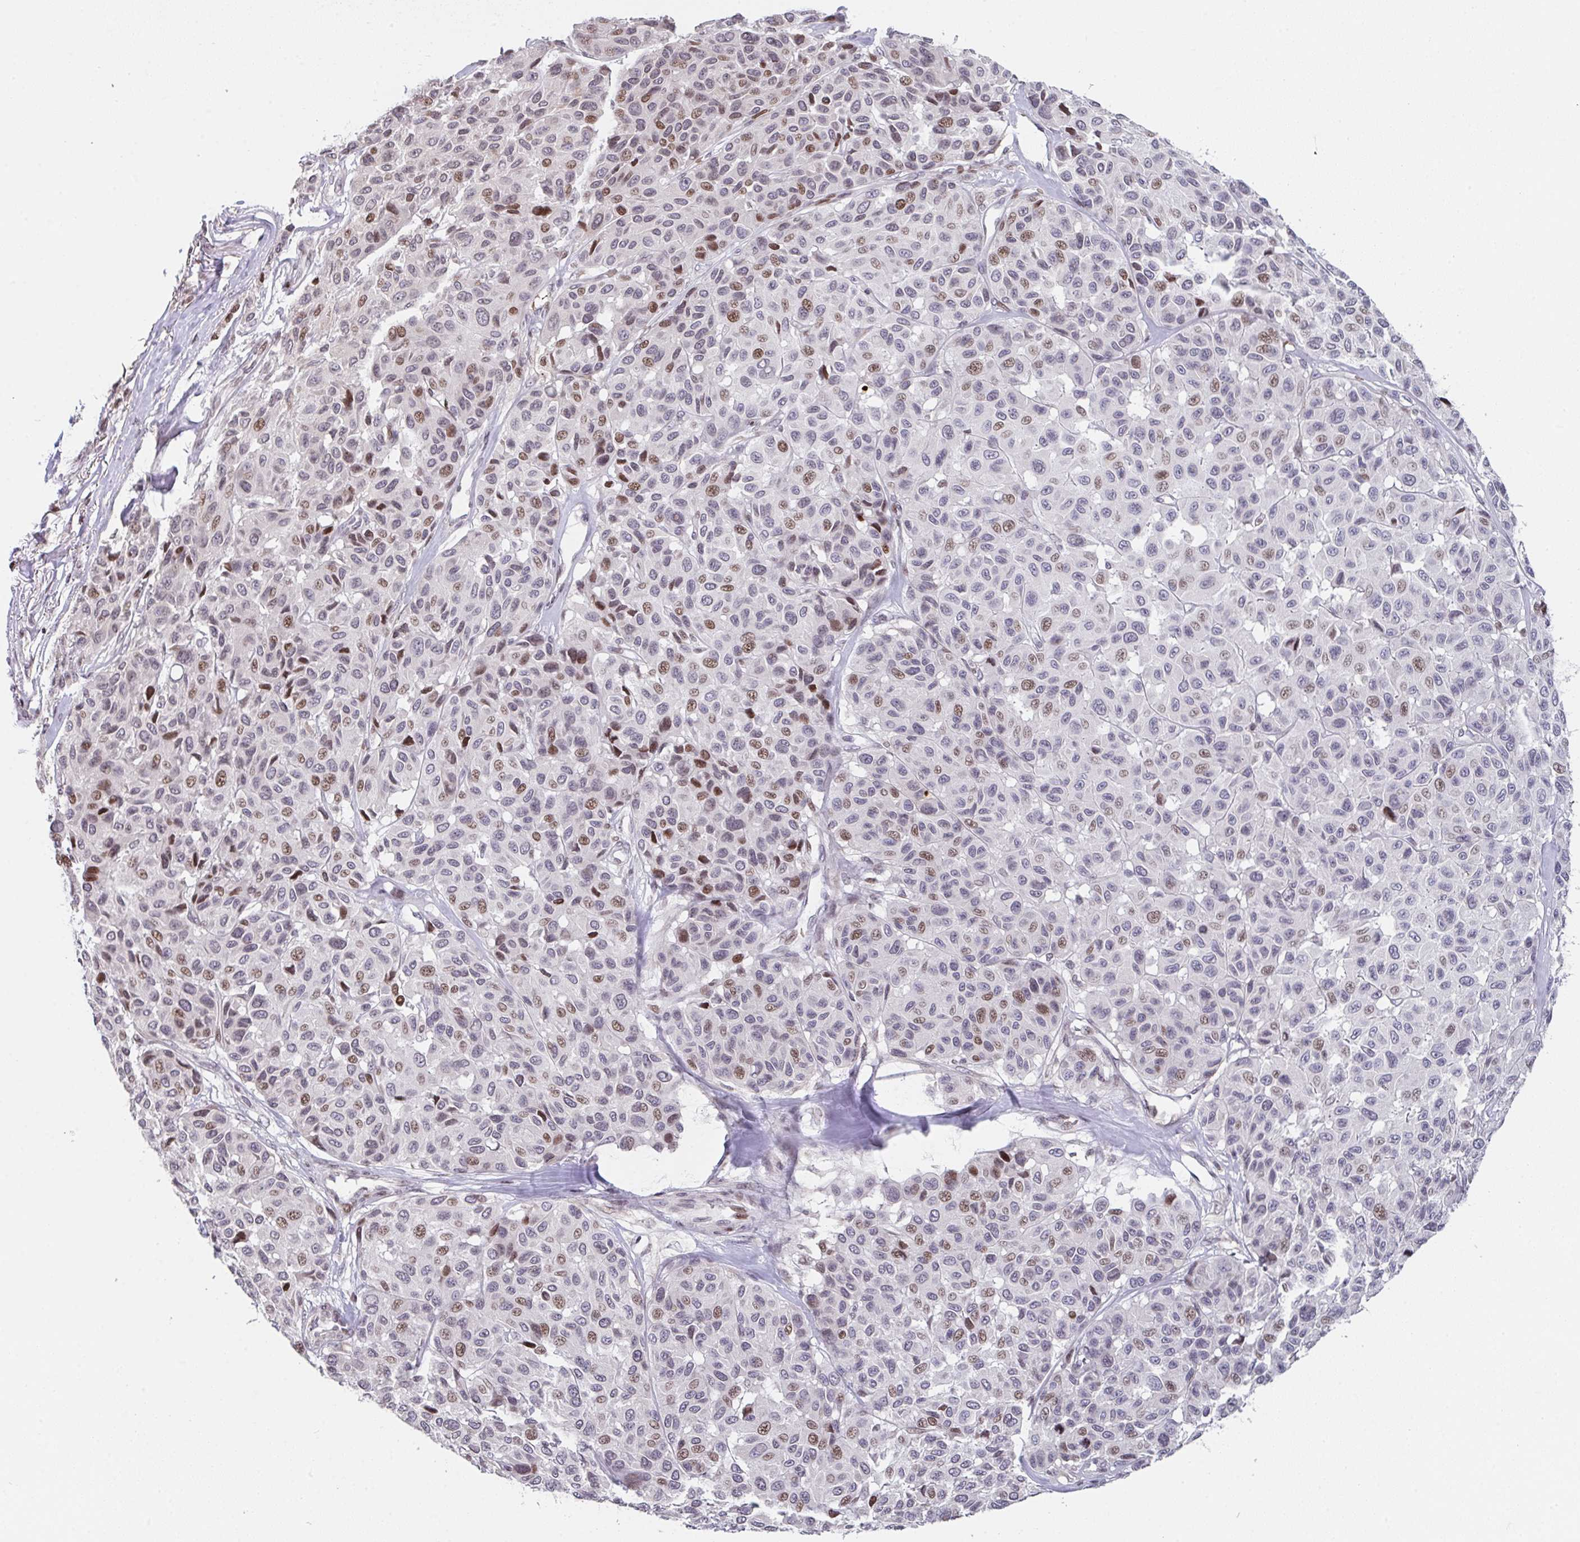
{"staining": {"intensity": "moderate", "quantity": "25%-75%", "location": "nuclear"}, "tissue": "melanoma", "cell_type": "Tumor cells", "image_type": "cancer", "snomed": [{"axis": "morphology", "description": "Malignant melanoma, NOS"}, {"axis": "topography", "description": "Skin"}], "caption": "Tumor cells display medium levels of moderate nuclear positivity in about 25%-75% of cells in human malignant melanoma.", "gene": "PCDHB8", "patient": {"sex": "female", "age": 66}}